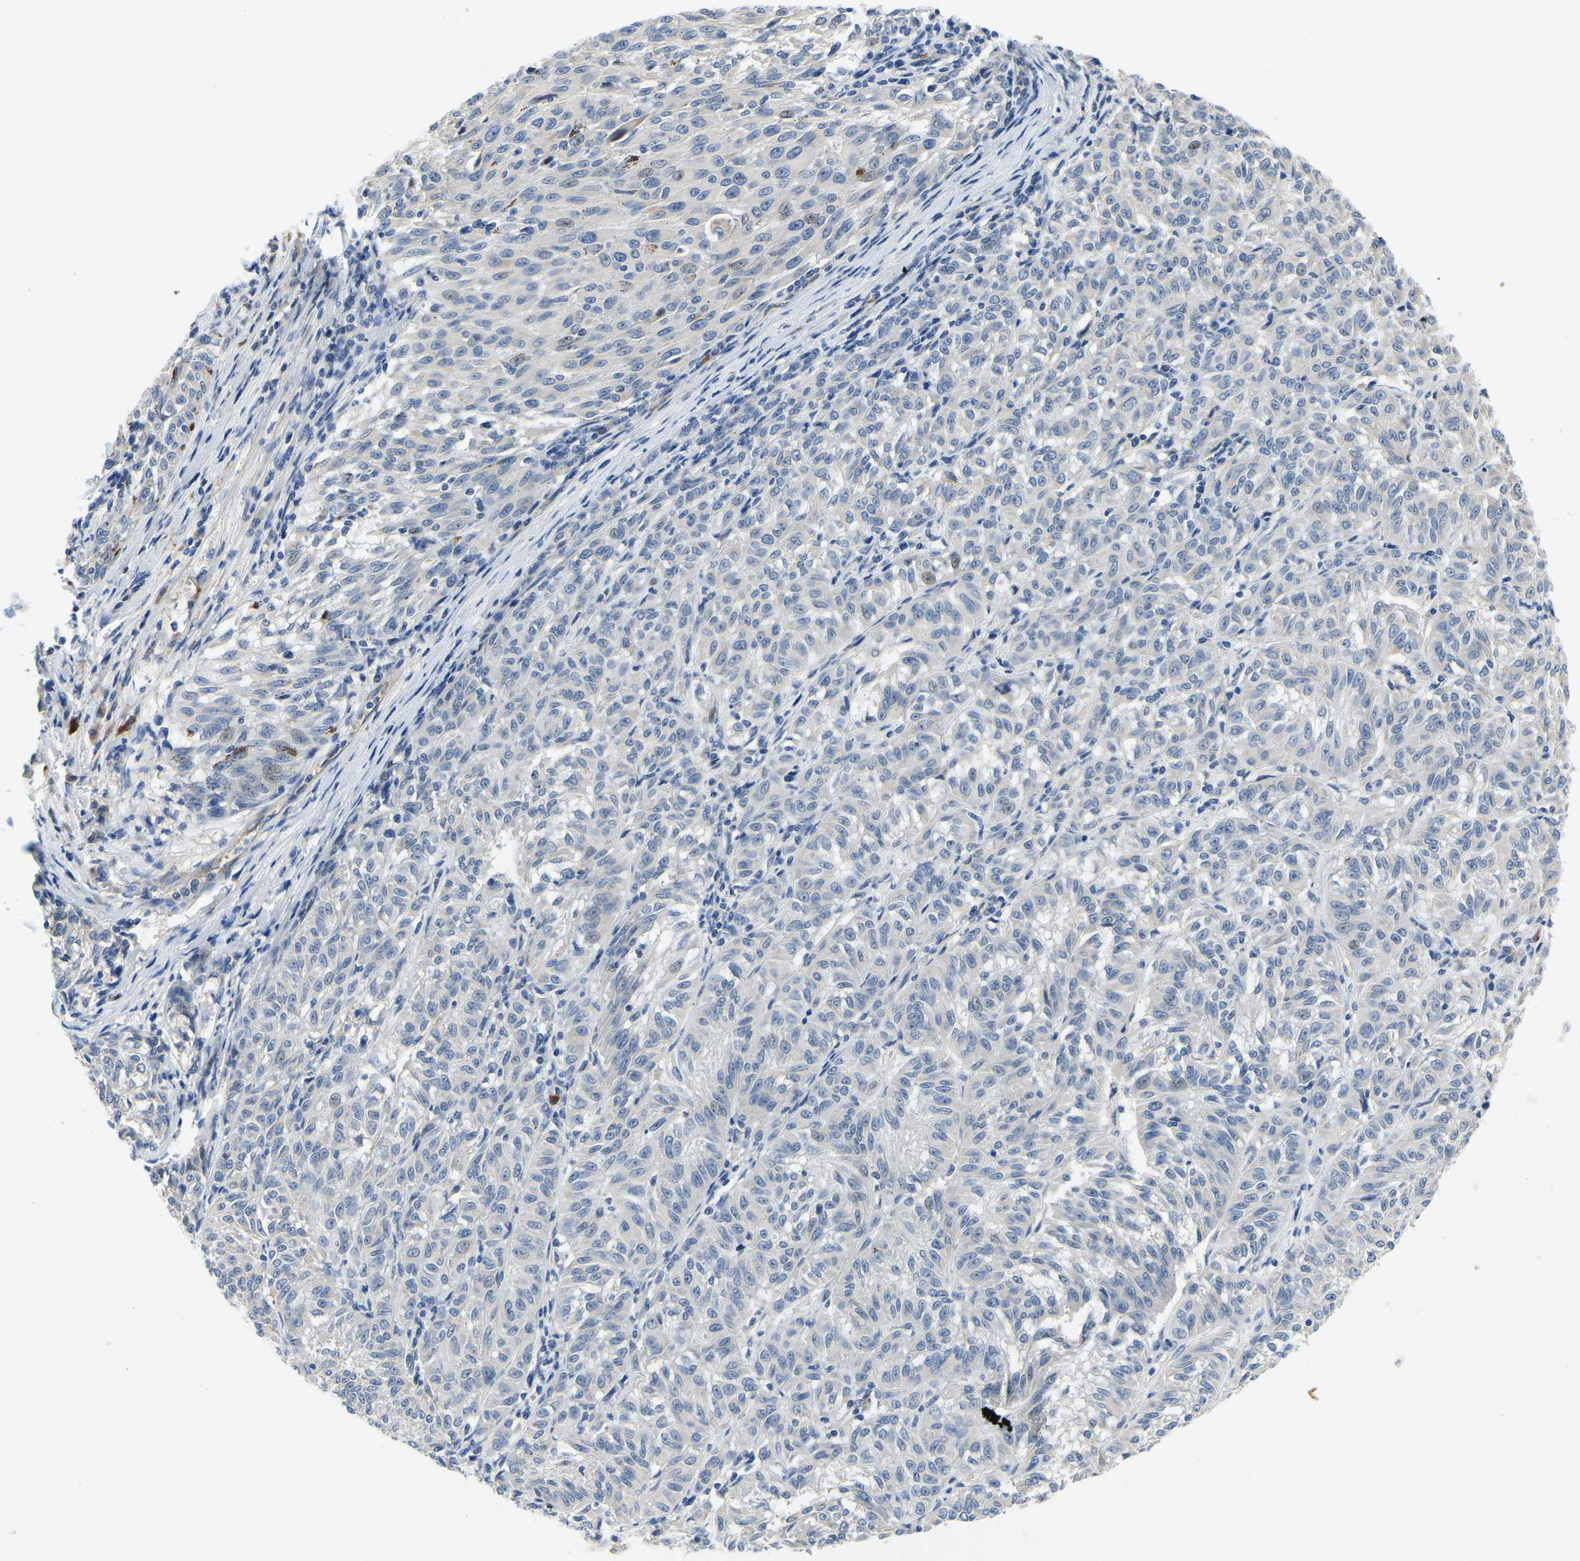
{"staining": {"intensity": "negative", "quantity": "none", "location": "none"}, "tissue": "melanoma", "cell_type": "Tumor cells", "image_type": "cancer", "snomed": [{"axis": "morphology", "description": "Malignant melanoma, NOS"}, {"axis": "topography", "description": "Skin"}], "caption": "Tumor cells show no significant expression in melanoma.", "gene": "LIAS", "patient": {"sex": "female", "age": 72}}